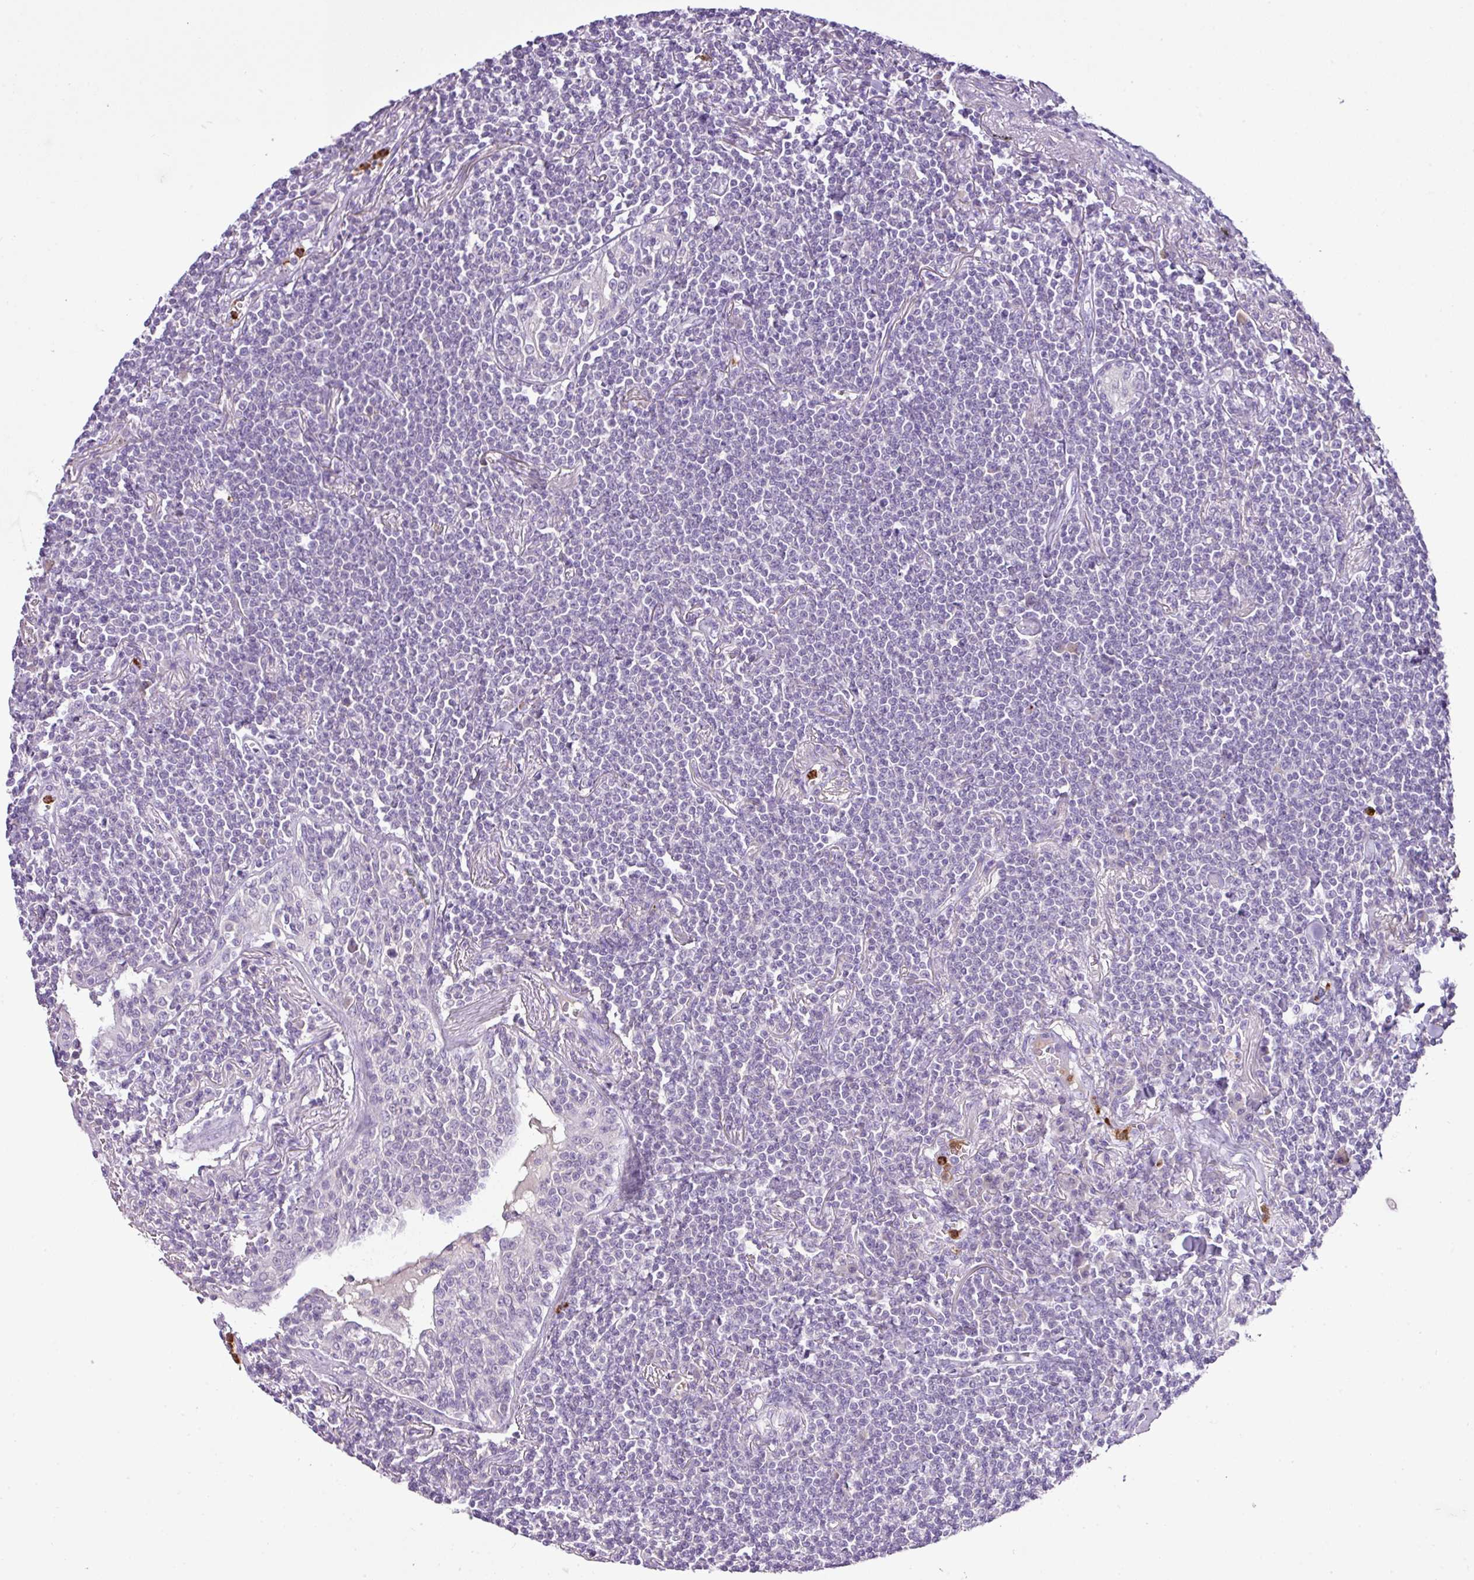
{"staining": {"intensity": "negative", "quantity": "none", "location": "none"}, "tissue": "lymphoma", "cell_type": "Tumor cells", "image_type": "cancer", "snomed": [{"axis": "morphology", "description": "Malignant lymphoma, non-Hodgkin's type, Low grade"}, {"axis": "topography", "description": "Lung"}], "caption": "DAB (3,3'-diaminobenzidine) immunohistochemical staining of human low-grade malignant lymphoma, non-Hodgkin's type shows no significant expression in tumor cells.", "gene": "HTR3E", "patient": {"sex": "female", "age": 71}}